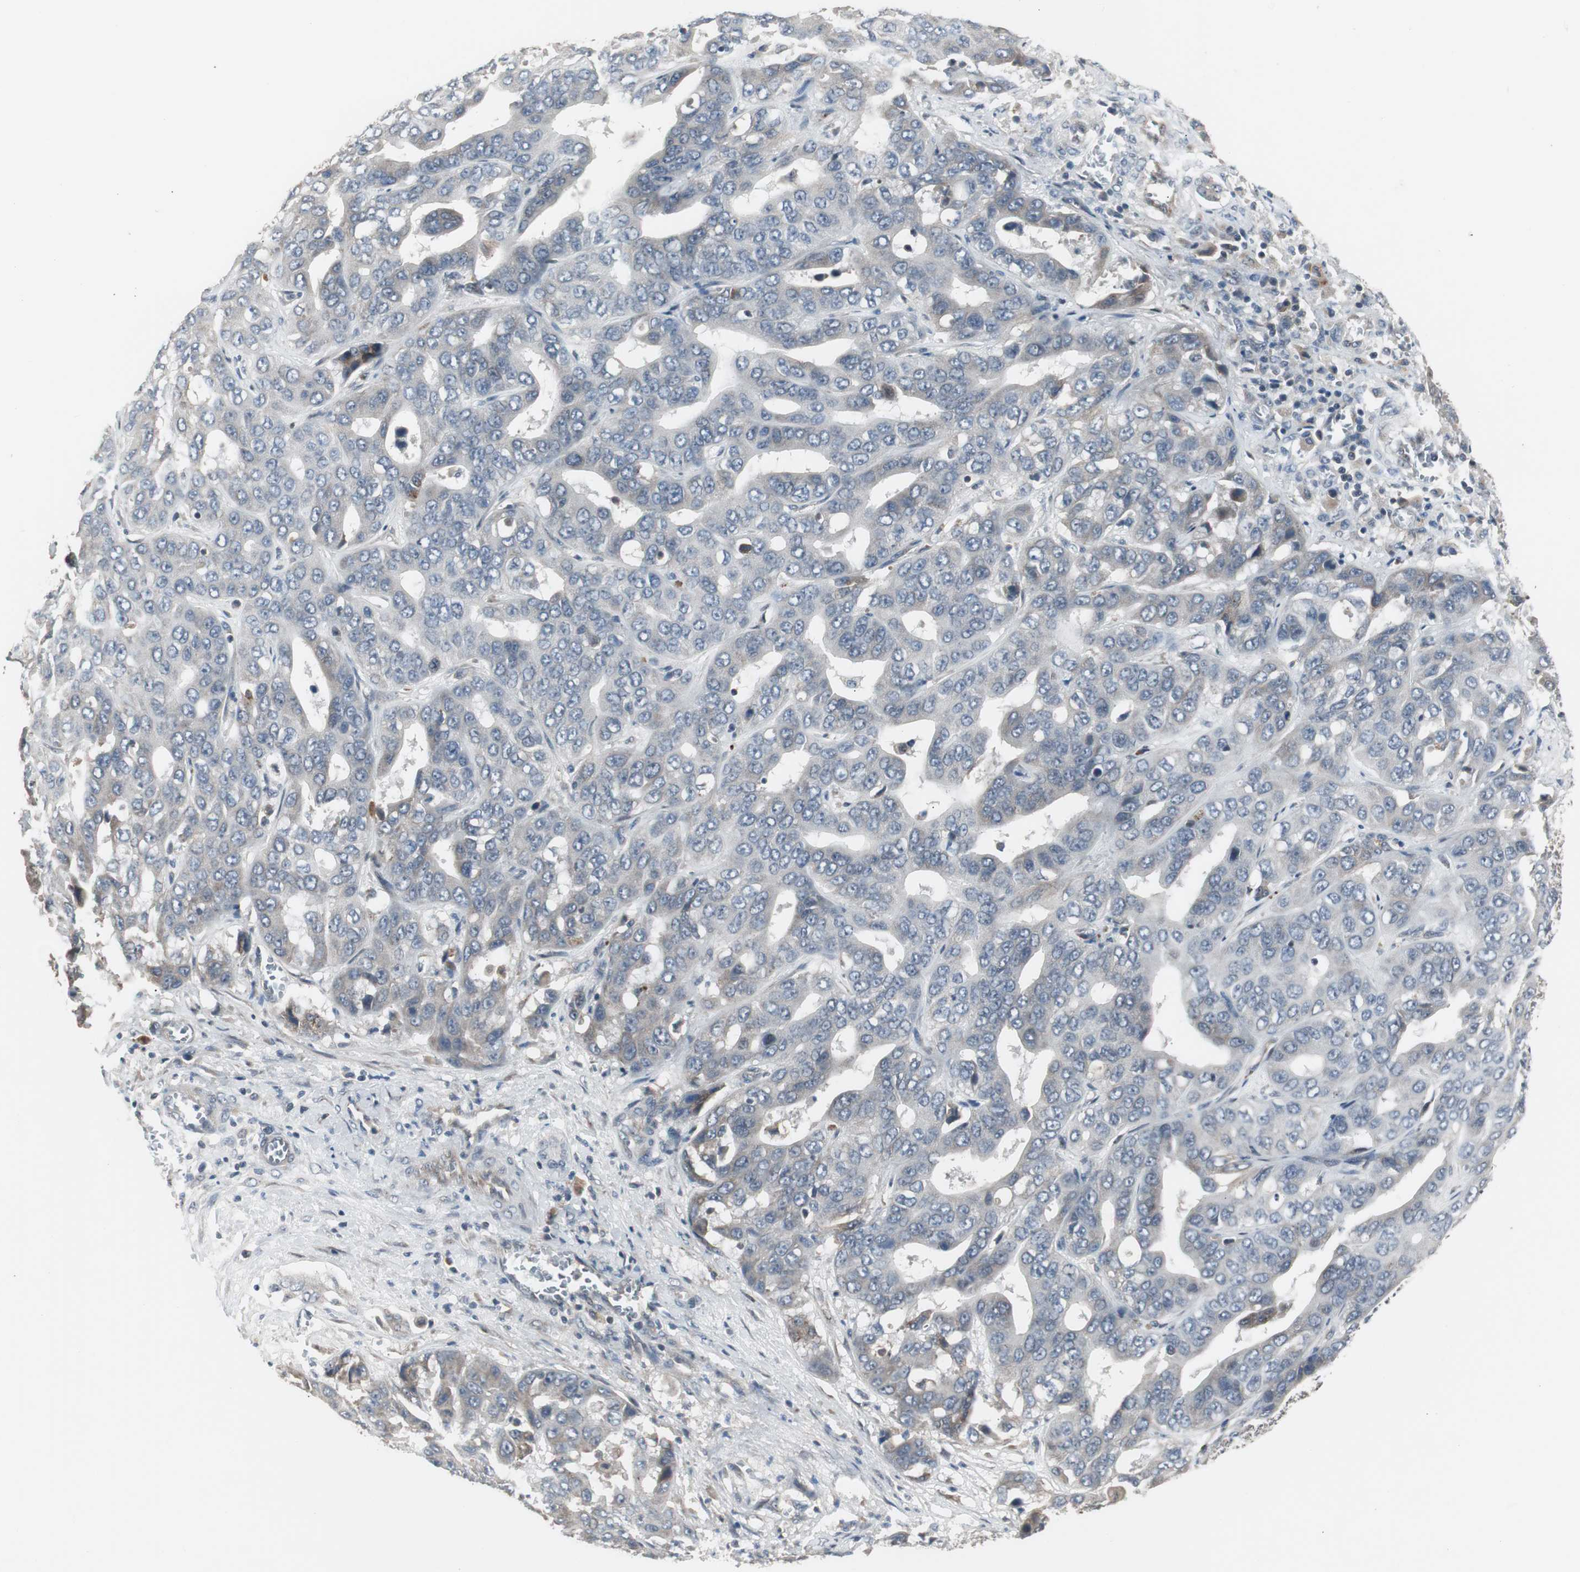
{"staining": {"intensity": "weak", "quantity": ">75%", "location": "cytoplasmic/membranous"}, "tissue": "liver cancer", "cell_type": "Tumor cells", "image_type": "cancer", "snomed": [{"axis": "morphology", "description": "Cholangiocarcinoma"}, {"axis": "topography", "description": "Liver"}], "caption": "Cholangiocarcinoma (liver) stained for a protein (brown) exhibits weak cytoplasmic/membranous positive expression in about >75% of tumor cells.", "gene": "ZMPSTE24", "patient": {"sex": "female", "age": 52}}